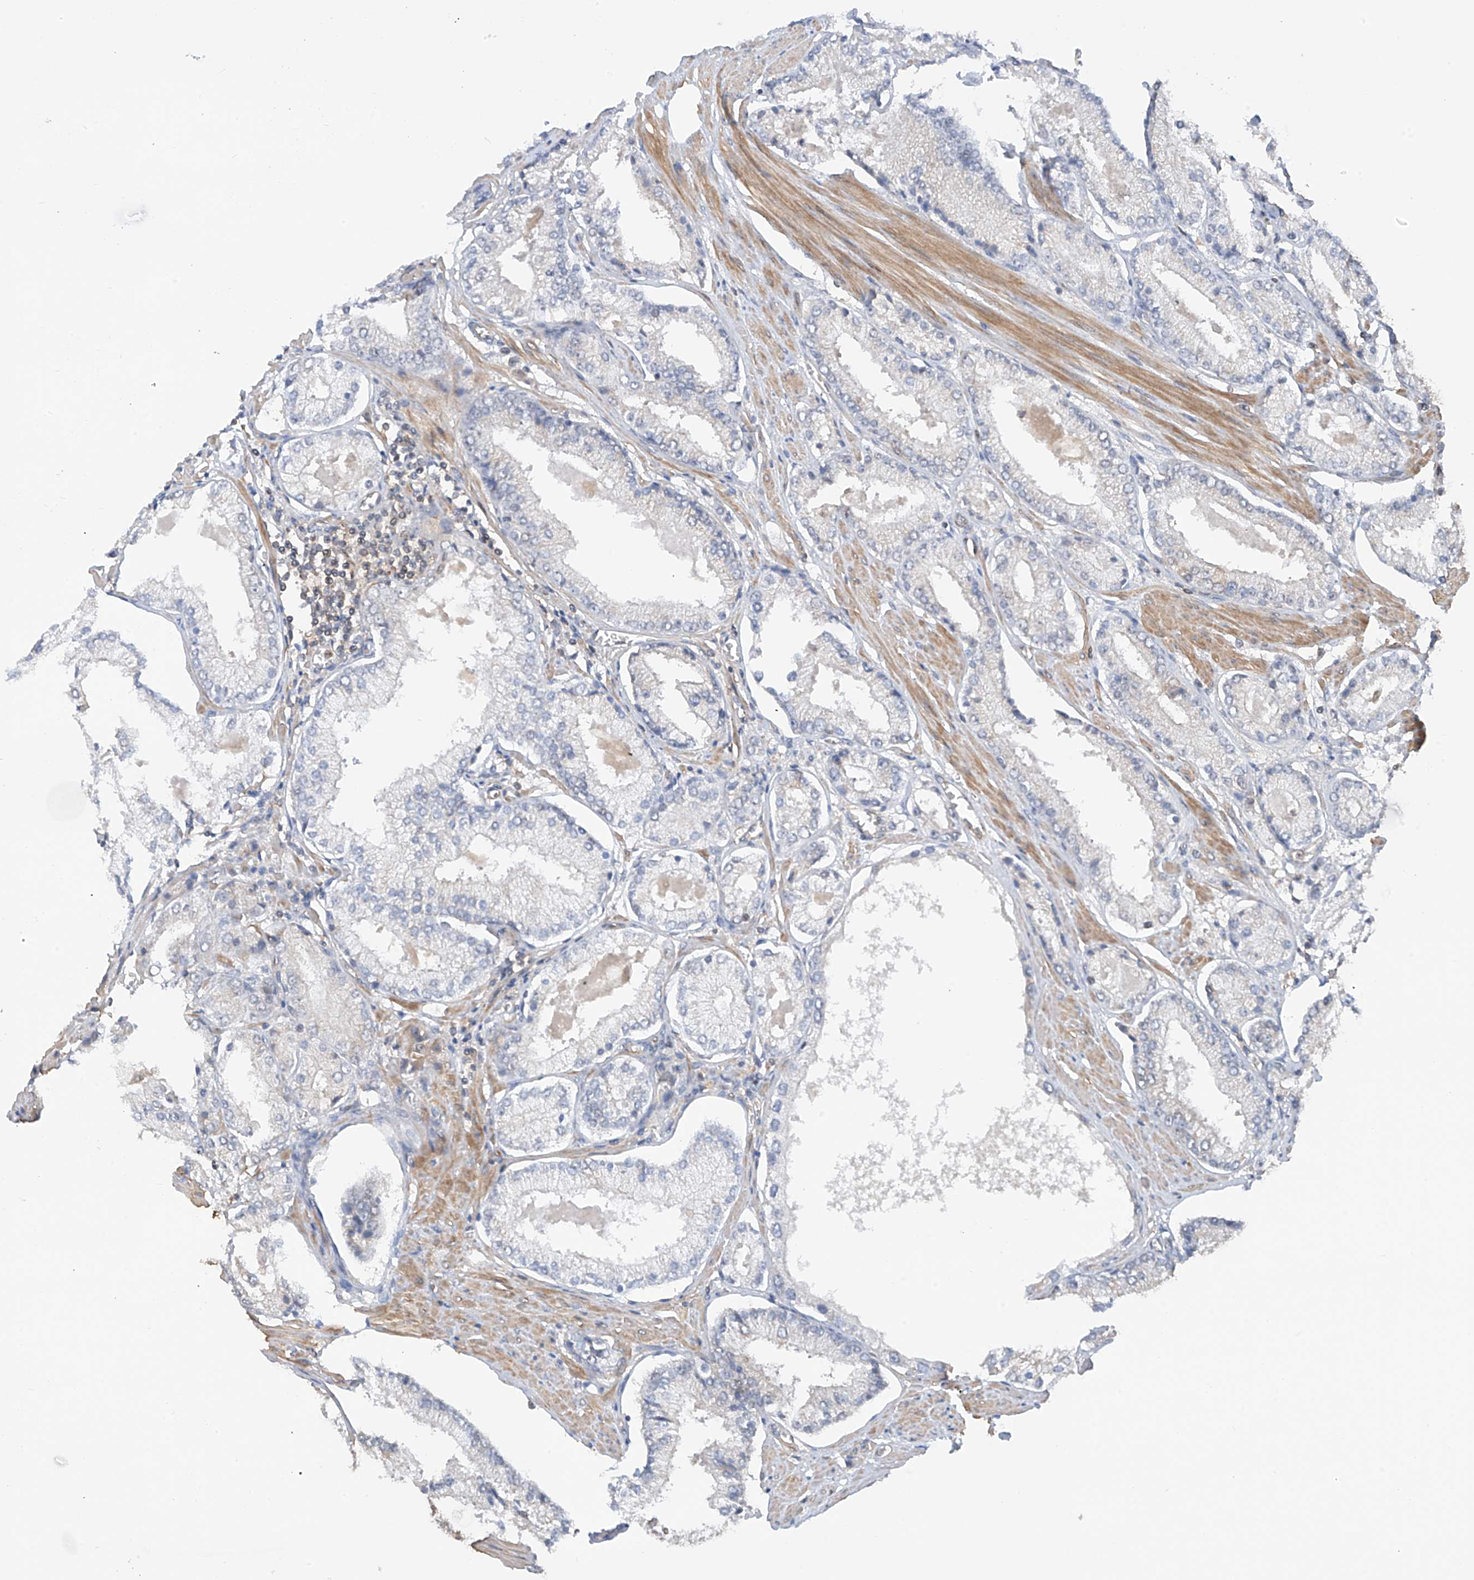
{"staining": {"intensity": "weak", "quantity": "<25%", "location": "cytoplasmic/membranous"}, "tissue": "prostate cancer", "cell_type": "Tumor cells", "image_type": "cancer", "snomed": [{"axis": "morphology", "description": "Adenocarcinoma, Low grade"}, {"axis": "topography", "description": "Prostate"}], "caption": "Human prostate low-grade adenocarcinoma stained for a protein using immunohistochemistry (IHC) exhibits no expression in tumor cells.", "gene": "RPAIN", "patient": {"sex": "male", "age": 54}}